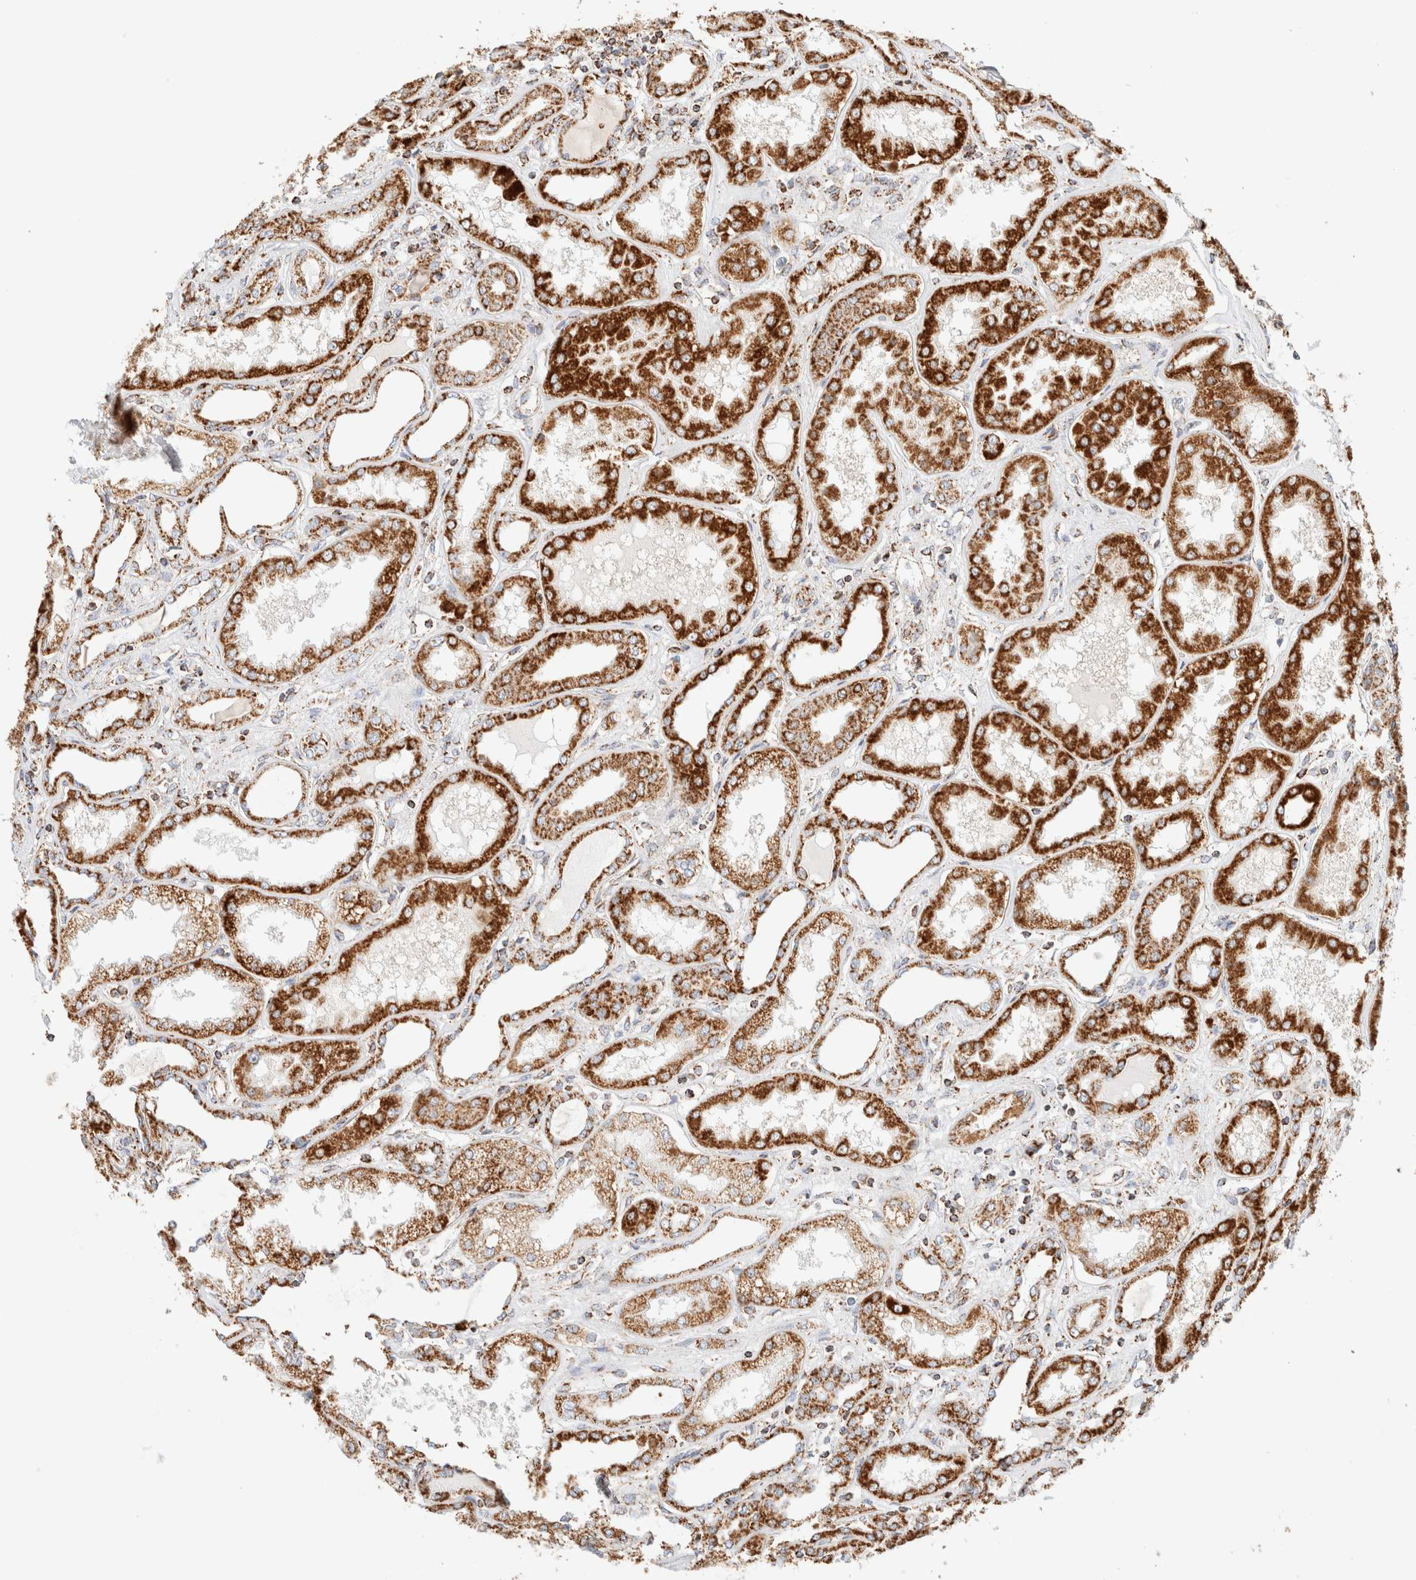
{"staining": {"intensity": "weak", "quantity": "<25%", "location": "cytoplasmic/membranous"}, "tissue": "kidney", "cell_type": "Cells in glomeruli", "image_type": "normal", "snomed": [{"axis": "morphology", "description": "Normal tissue, NOS"}, {"axis": "topography", "description": "Kidney"}], "caption": "Immunohistochemical staining of normal kidney exhibits no significant positivity in cells in glomeruli.", "gene": "PHB2", "patient": {"sex": "female", "age": 56}}